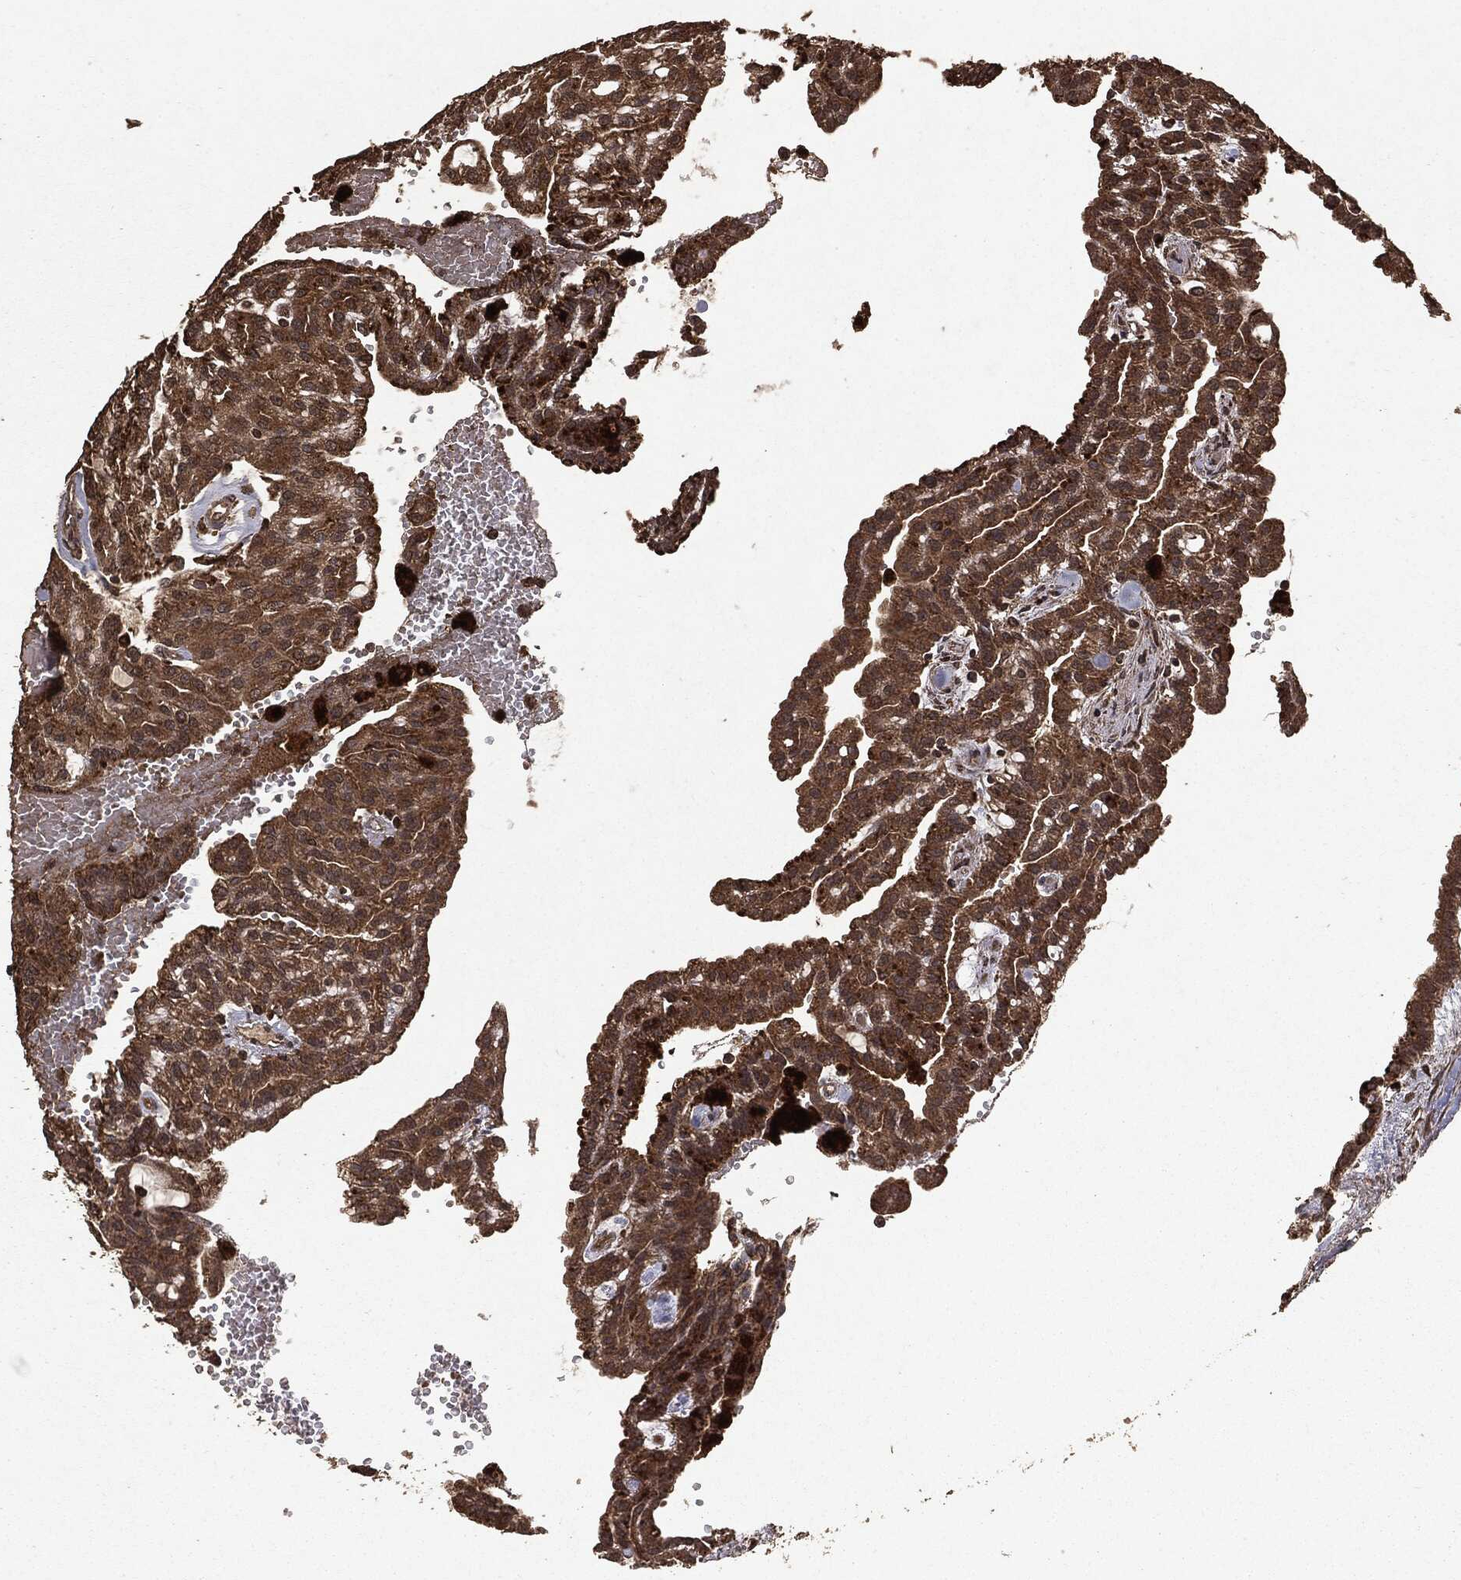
{"staining": {"intensity": "moderate", "quantity": ">75%", "location": "cytoplasmic/membranous"}, "tissue": "renal cancer", "cell_type": "Tumor cells", "image_type": "cancer", "snomed": [{"axis": "morphology", "description": "Adenocarcinoma, NOS"}, {"axis": "topography", "description": "Kidney"}], "caption": "Immunohistochemical staining of human renal cancer exhibits moderate cytoplasmic/membranous protein staining in about >75% of tumor cells.", "gene": "NME1", "patient": {"sex": "male", "age": 63}}